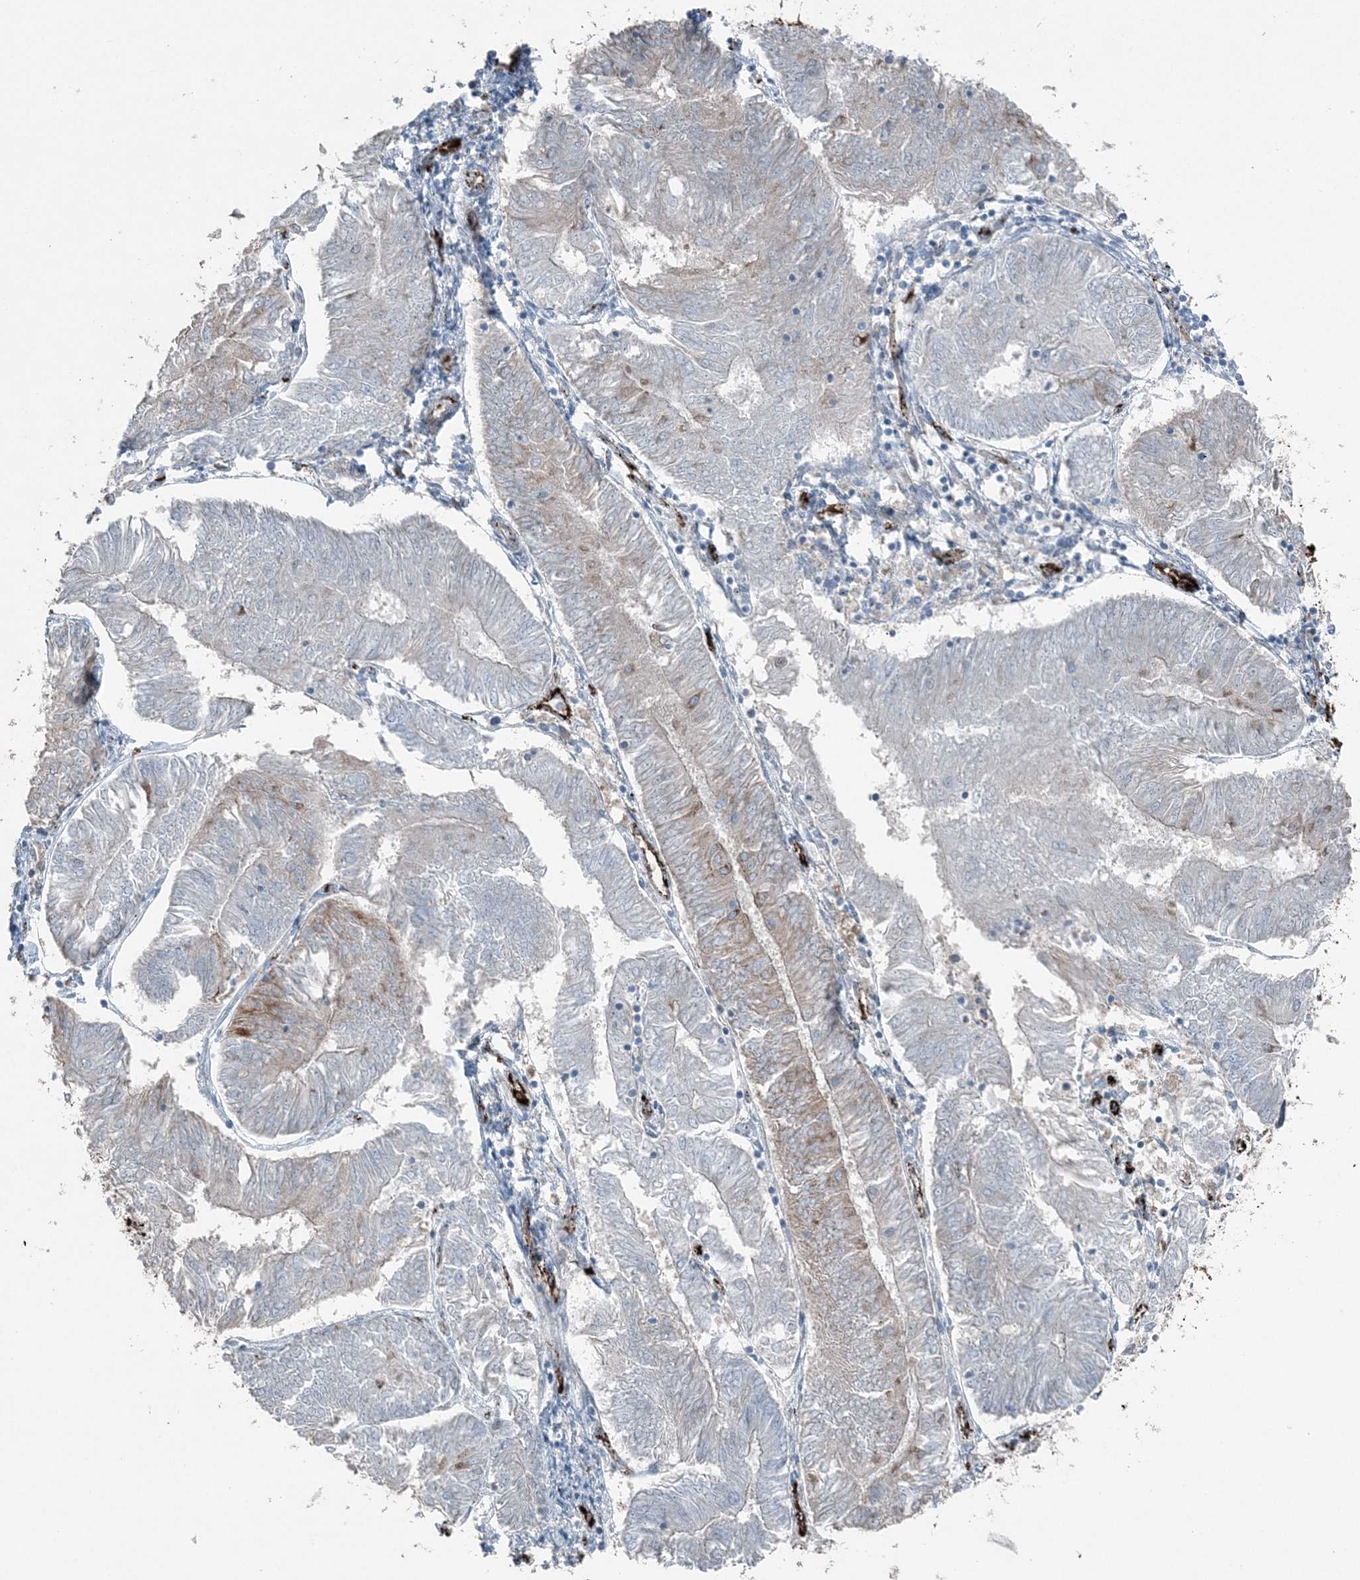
{"staining": {"intensity": "moderate", "quantity": "<25%", "location": "cytoplasmic/membranous"}, "tissue": "endometrial cancer", "cell_type": "Tumor cells", "image_type": "cancer", "snomed": [{"axis": "morphology", "description": "Adenocarcinoma, NOS"}, {"axis": "topography", "description": "Endometrium"}], "caption": "Immunohistochemical staining of adenocarcinoma (endometrial) exhibits low levels of moderate cytoplasmic/membranous expression in about <25% of tumor cells.", "gene": "ELOVL7", "patient": {"sex": "female", "age": 58}}